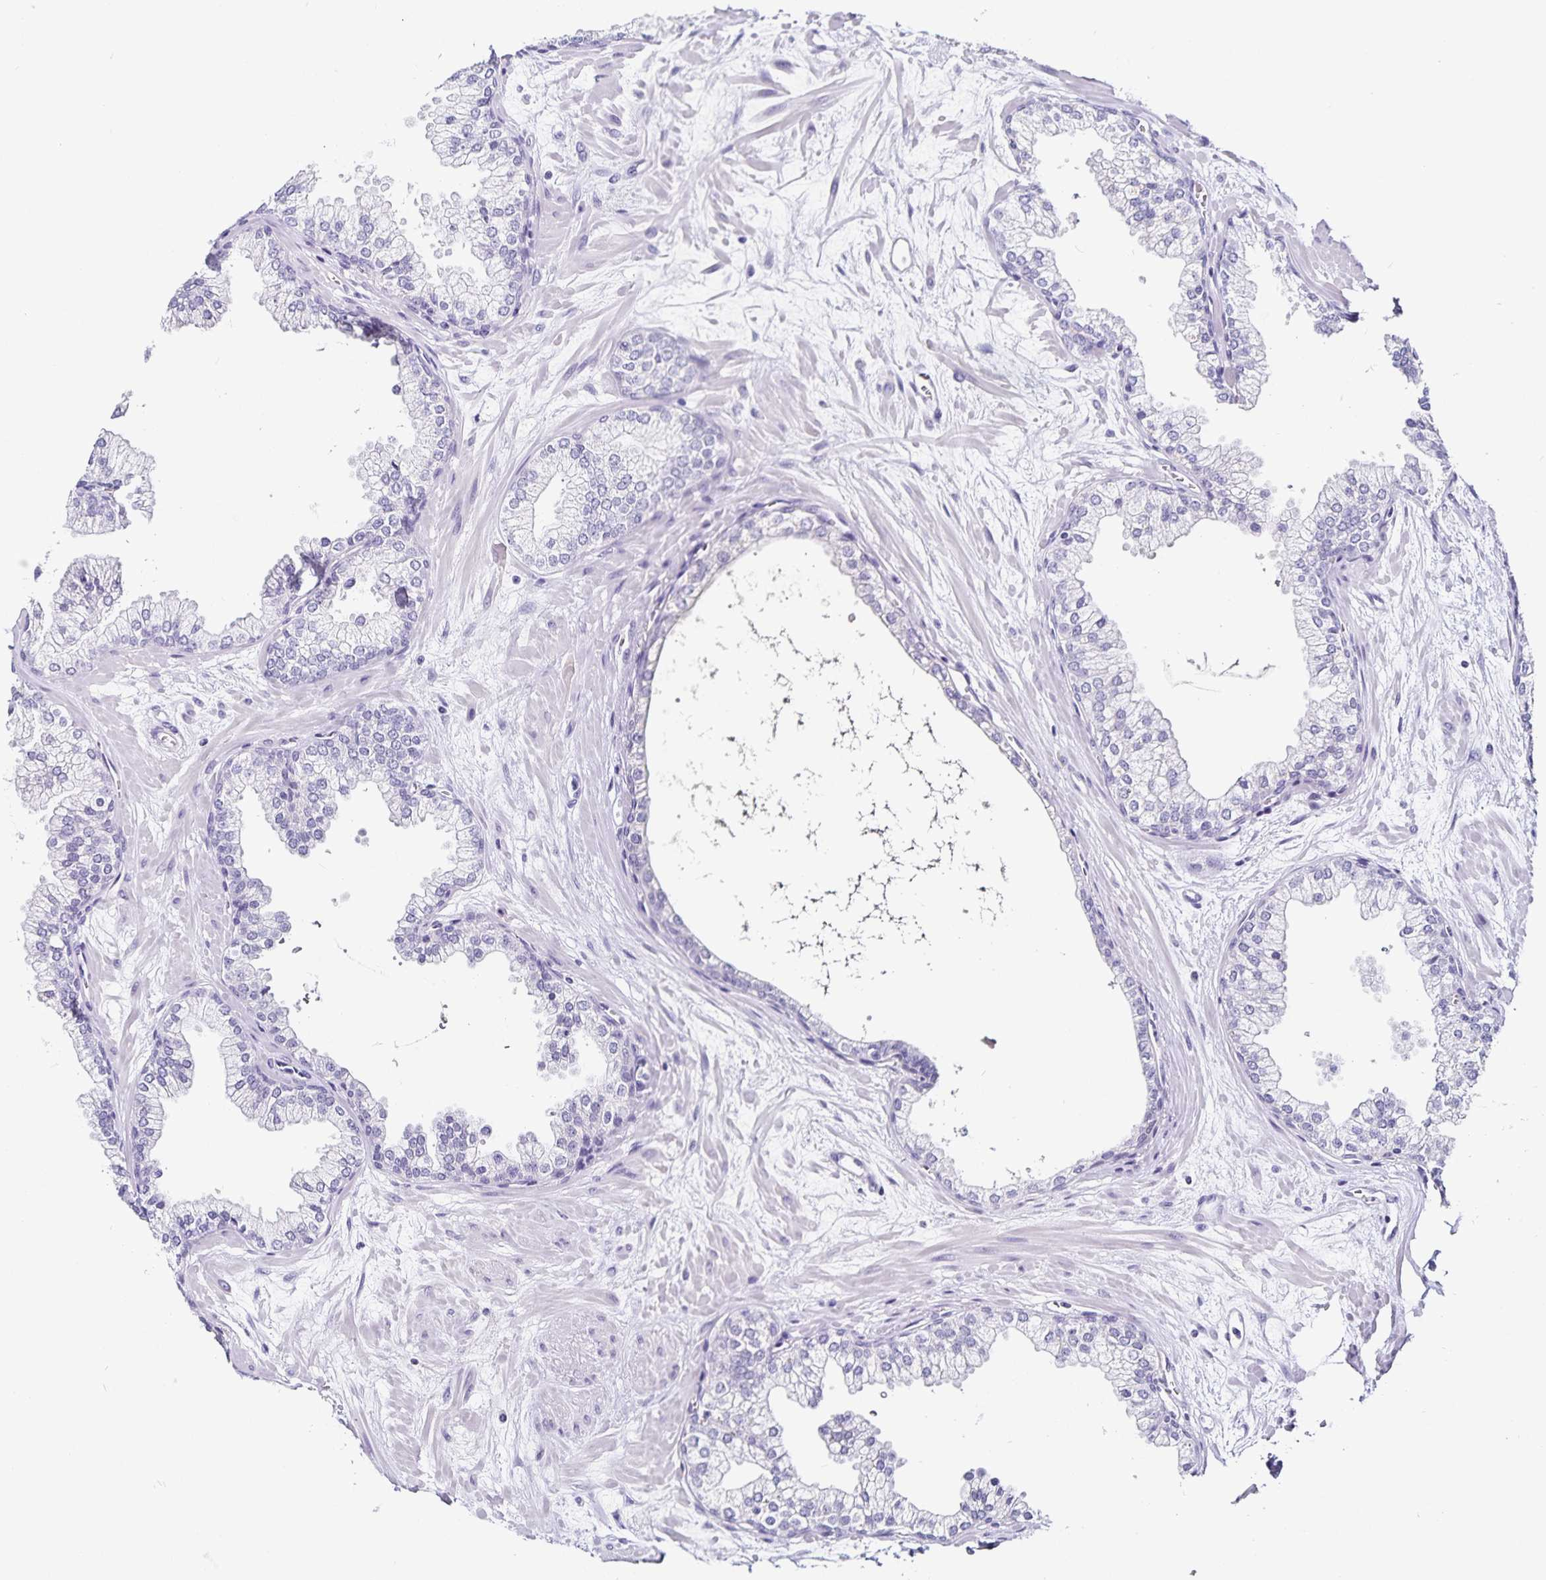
{"staining": {"intensity": "negative", "quantity": "none", "location": "none"}, "tissue": "prostate", "cell_type": "Glandular cells", "image_type": "normal", "snomed": [{"axis": "morphology", "description": "Normal tissue, NOS"}, {"axis": "topography", "description": "Prostate"}, {"axis": "topography", "description": "Peripheral nerve tissue"}], "caption": "Benign prostate was stained to show a protein in brown. There is no significant expression in glandular cells. (DAB (3,3'-diaminobenzidine) IHC, high magnification).", "gene": "TTR", "patient": {"sex": "male", "age": 61}}